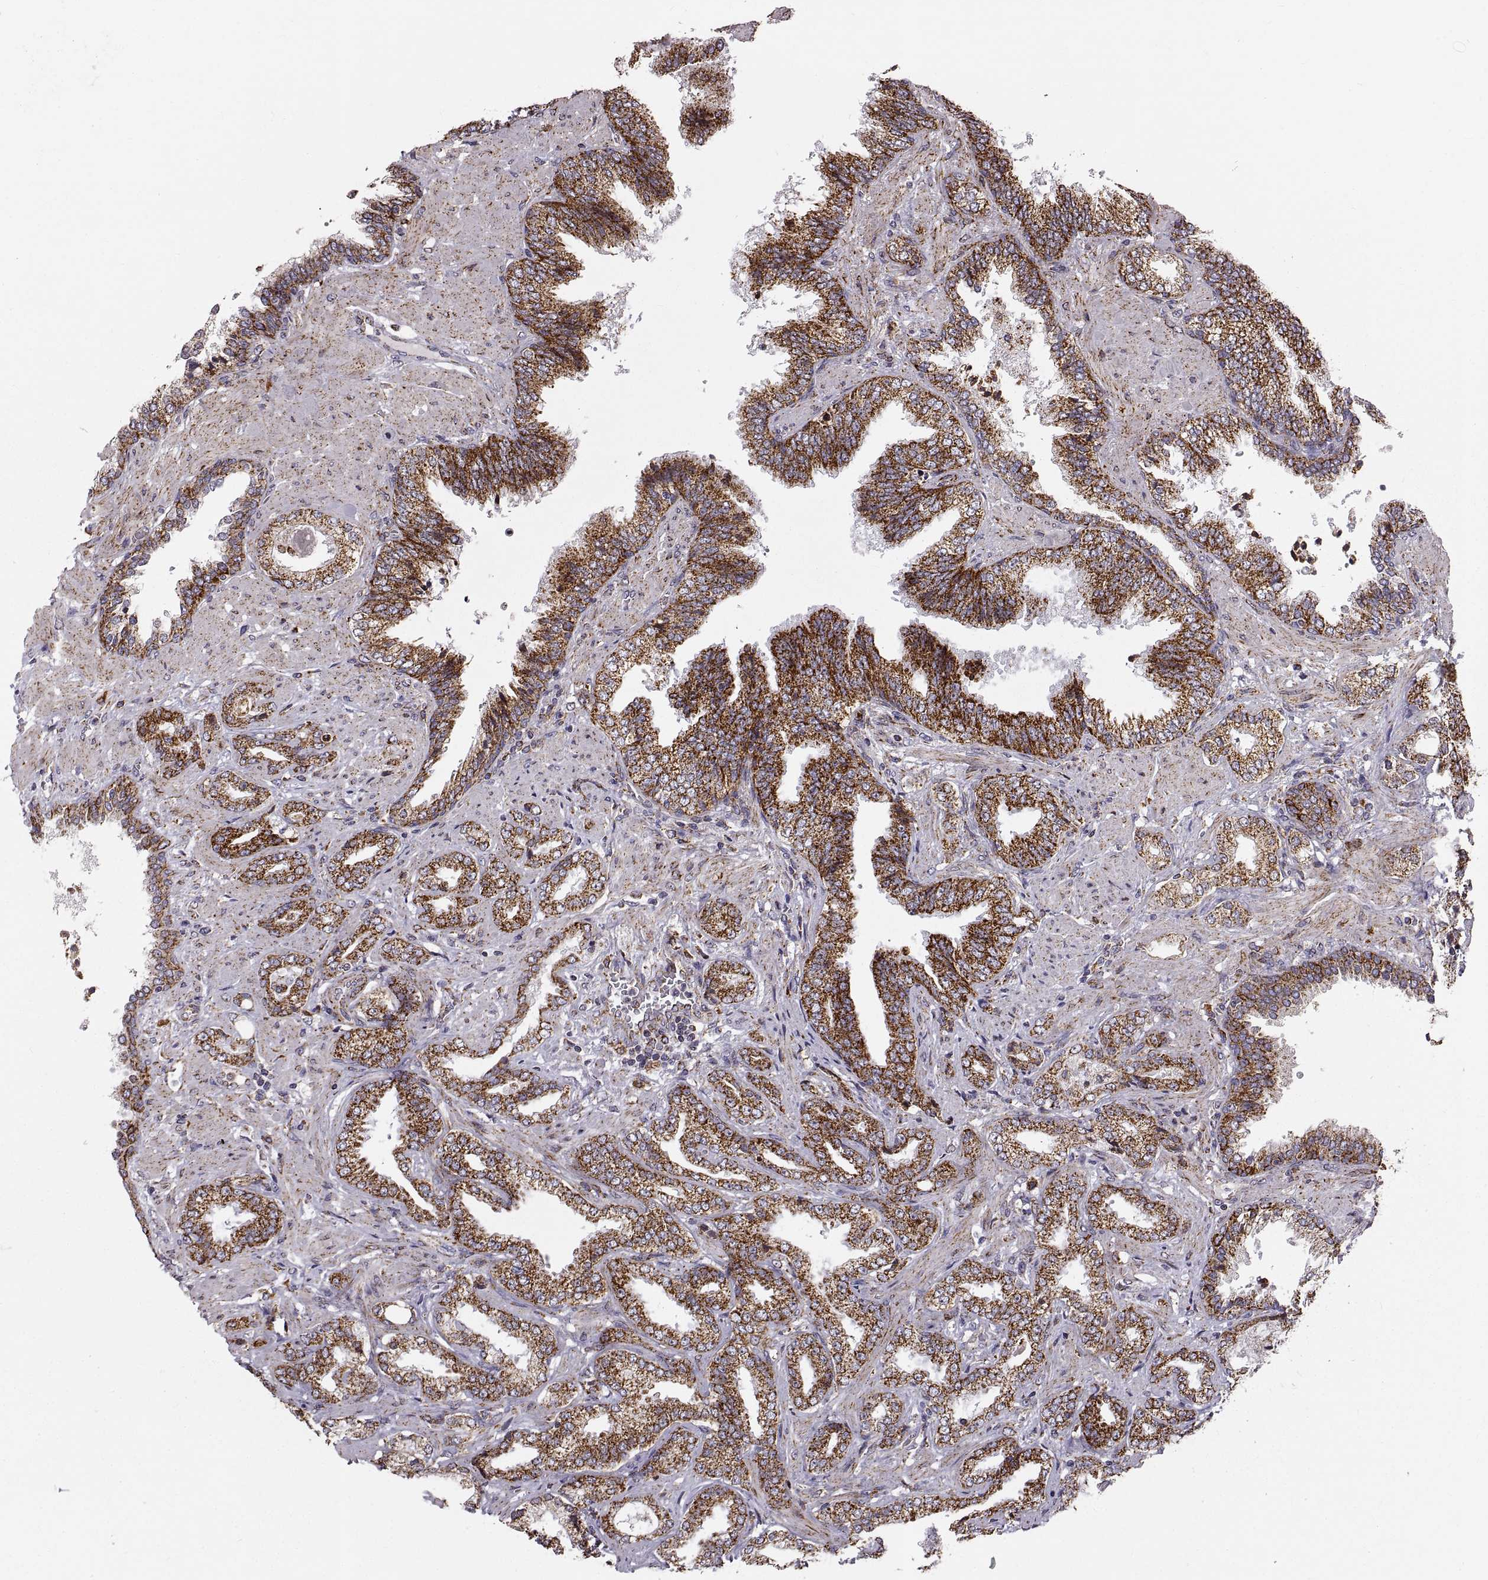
{"staining": {"intensity": "strong", "quantity": ">75%", "location": "cytoplasmic/membranous"}, "tissue": "prostate cancer", "cell_type": "Tumor cells", "image_type": "cancer", "snomed": [{"axis": "morphology", "description": "Adenocarcinoma, Low grade"}, {"axis": "topography", "description": "Prostate"}], "caption": "This histopathology image demonstrates prostate adenocarcinoma (low-grade) stained with IHC to label a protein in brown. The cytoplasmic/membranous of tumor cells show strong positivity for the protein. Nuclei are counter-stained blue.", "gene": "ARSD", "patient": {"sex": "male", "age": 68}}